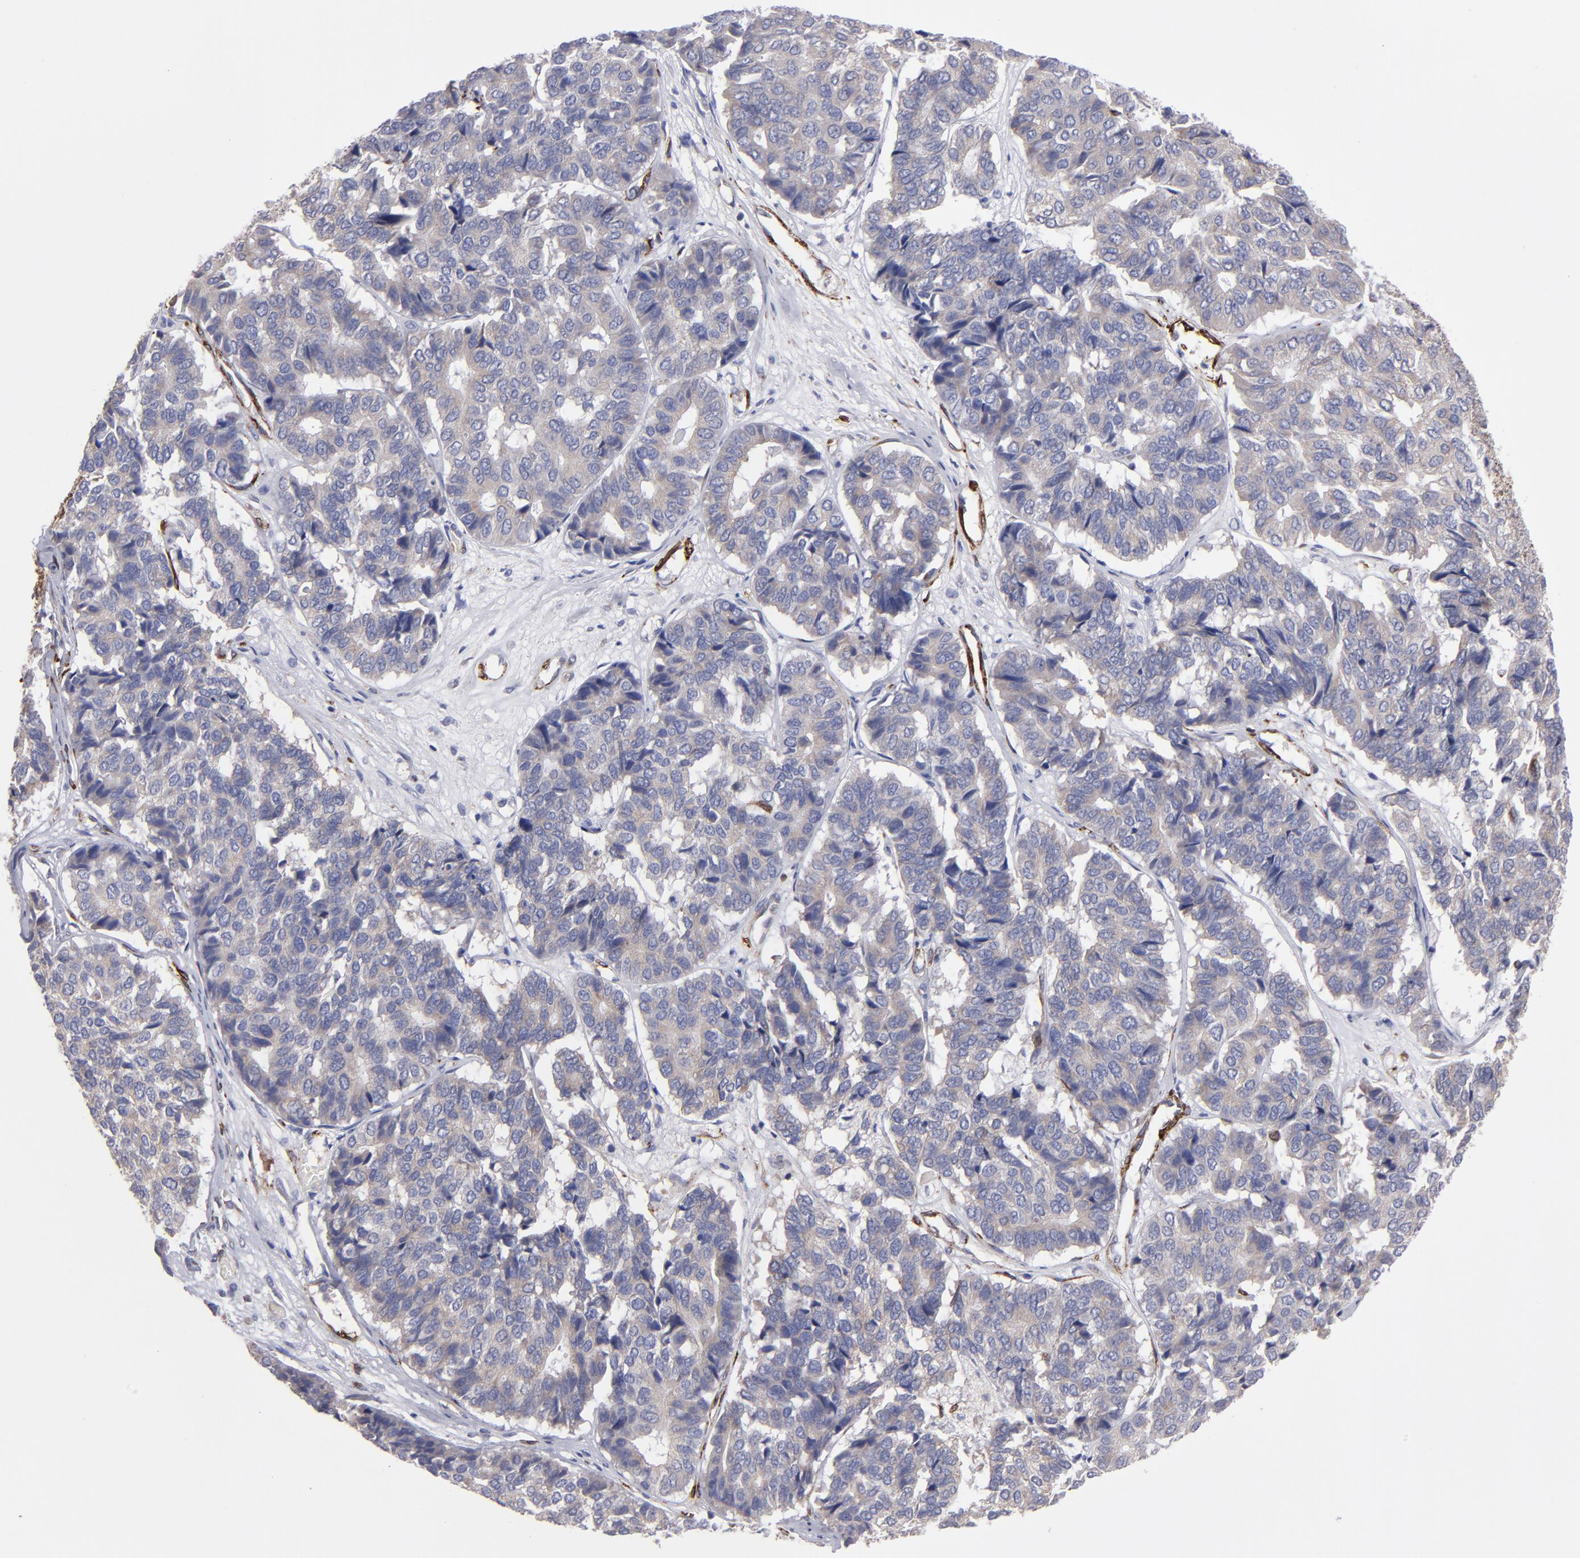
{"staining": {"intensity": "weak", "quantity": ">75%", "location": "cytoplasmic/membranous"}, "tissue": "pancreatic cancer", "cell_type": "Tumor cells", "image_type": "cancer", "snomed": [{"axis": "morphology", "description": "Adenocarcinoma, NOS"}, {"axis": "topography", "description": "Pancreas"}], "caption": "Pancreatic adenocarcinoma tissue demonstrates weak cytoplasmic/membranous positivity in approximately >75% of tumor cells", "gene": "SLMAP", "patient": {"sex": "male", "age": 50}}